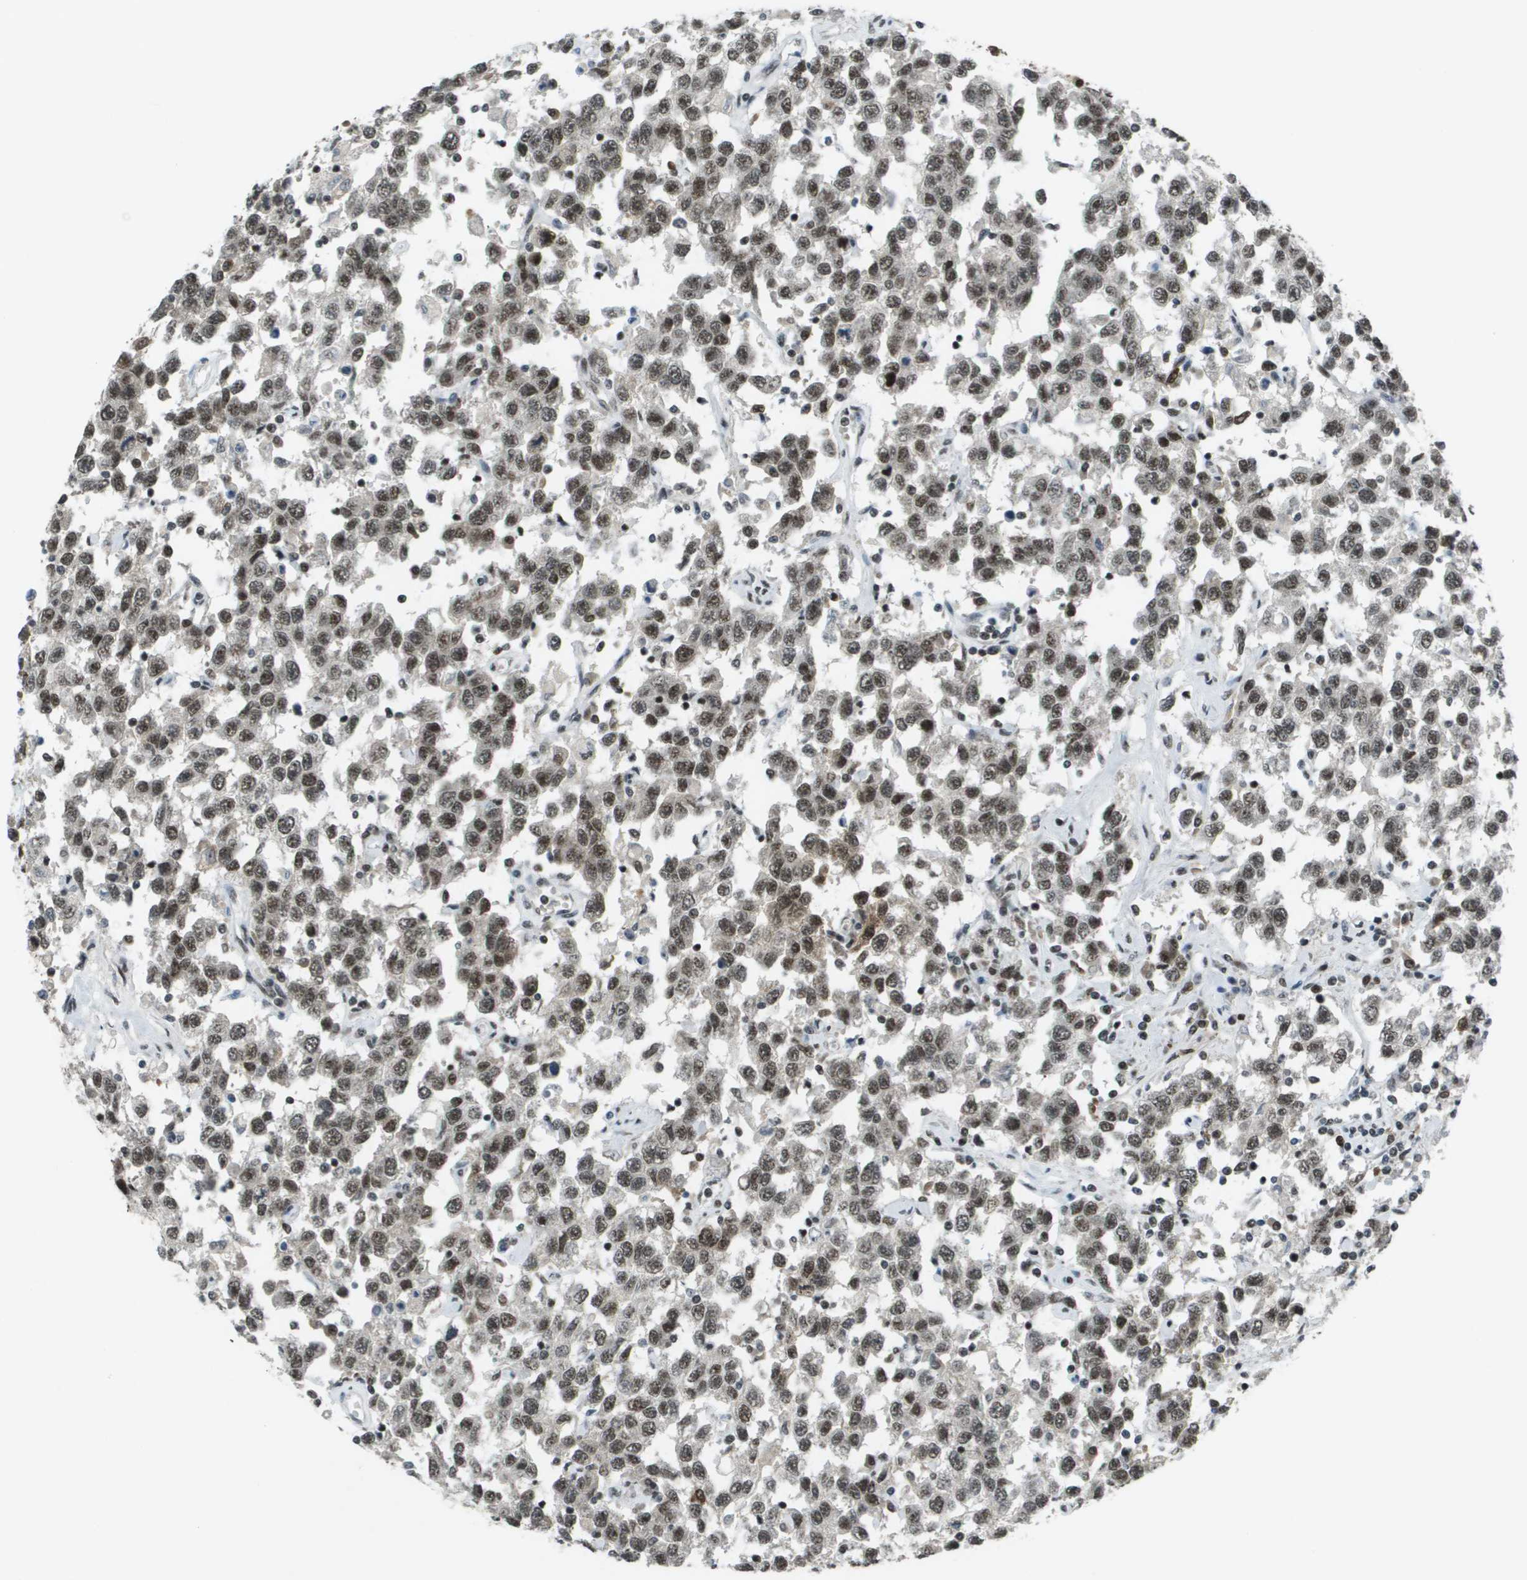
{"staining": {"intensity": "moderate", "quantity": ">75%", "location": "cytoplasmic/membranous,nuclear"}, "tissue": "testis cancer", "cell_type": "Tumor cells", "image_type": "cancer", "snomed": [{"axis": "morphology", "description": "Seminoma, NOS"}, {"axis": "topography", "description": "Testis"}], "caption": "High-magnification brightfield microscopy of testis cancer (seminoma) stained with DAB (3,3'-diaminobenzidine) (brown) and counterstained with hematoxylin (blue). tumor cells exhibit moderate cytoplasmic/membranous and nuclear expression is present in about>75% of cells. The protein of interest is shown in brown color, while the nuclei are stained blue.", "gene": "IRF7", "patient": {"sex": "male", "age": 41}}